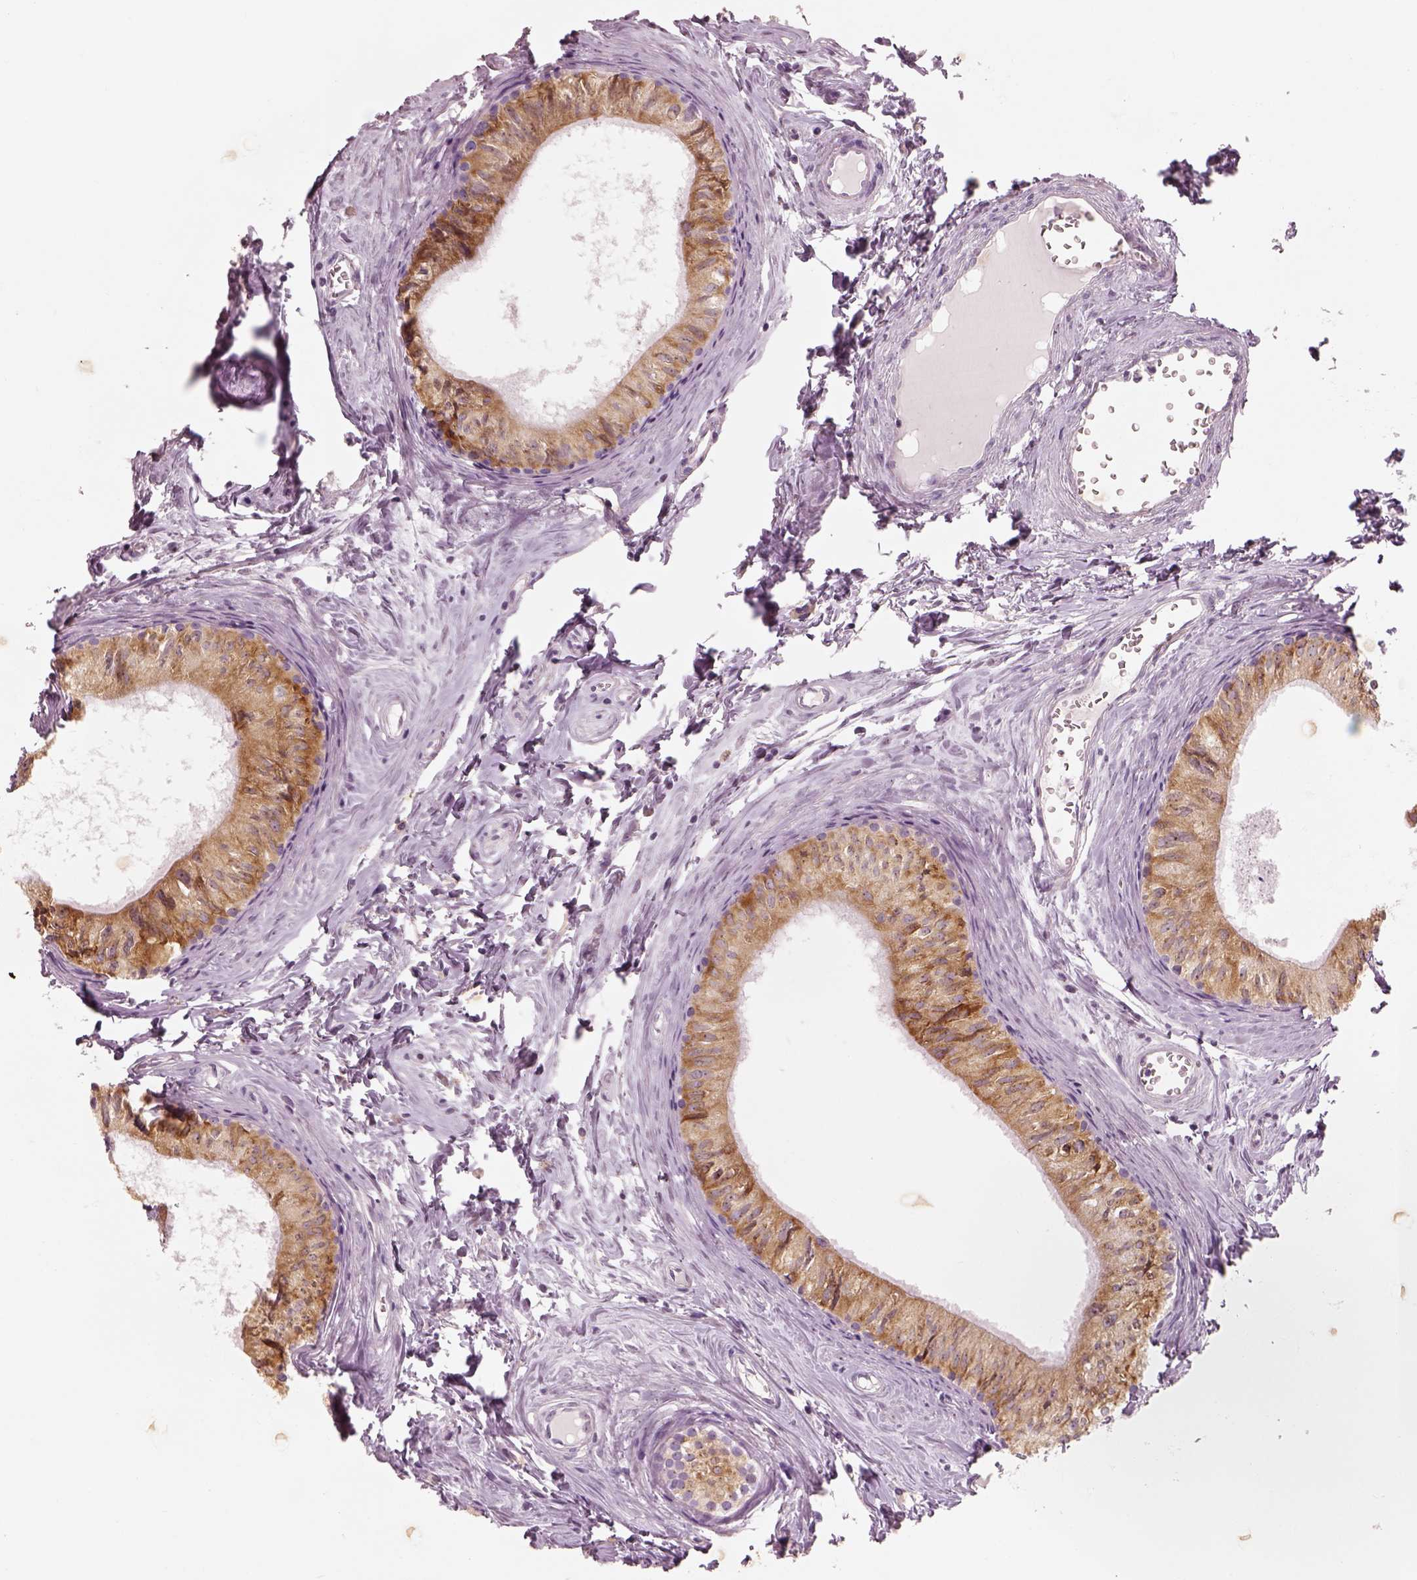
{"staining": {"intensity": "strong", "quantity": ">75%", "location": "cytoplasmic/membranous"}, "tissue": "epididymis", "cell_type": "Glandular cells", "image_type": "normal", "snomed": [{"axis": "morphology", "description": "Normal tissue, NOS"}, {"axis": "topography", "description": "Epididymis"}], "caption": "Approximately >75% of glandular cells in benign epididymis exhibit strong cytoplasmic/membranous protein expression as visualized by brown immunohistochemical staining.", "gene": "CDS1", "patient": {"sex": "male", "age": 52}}